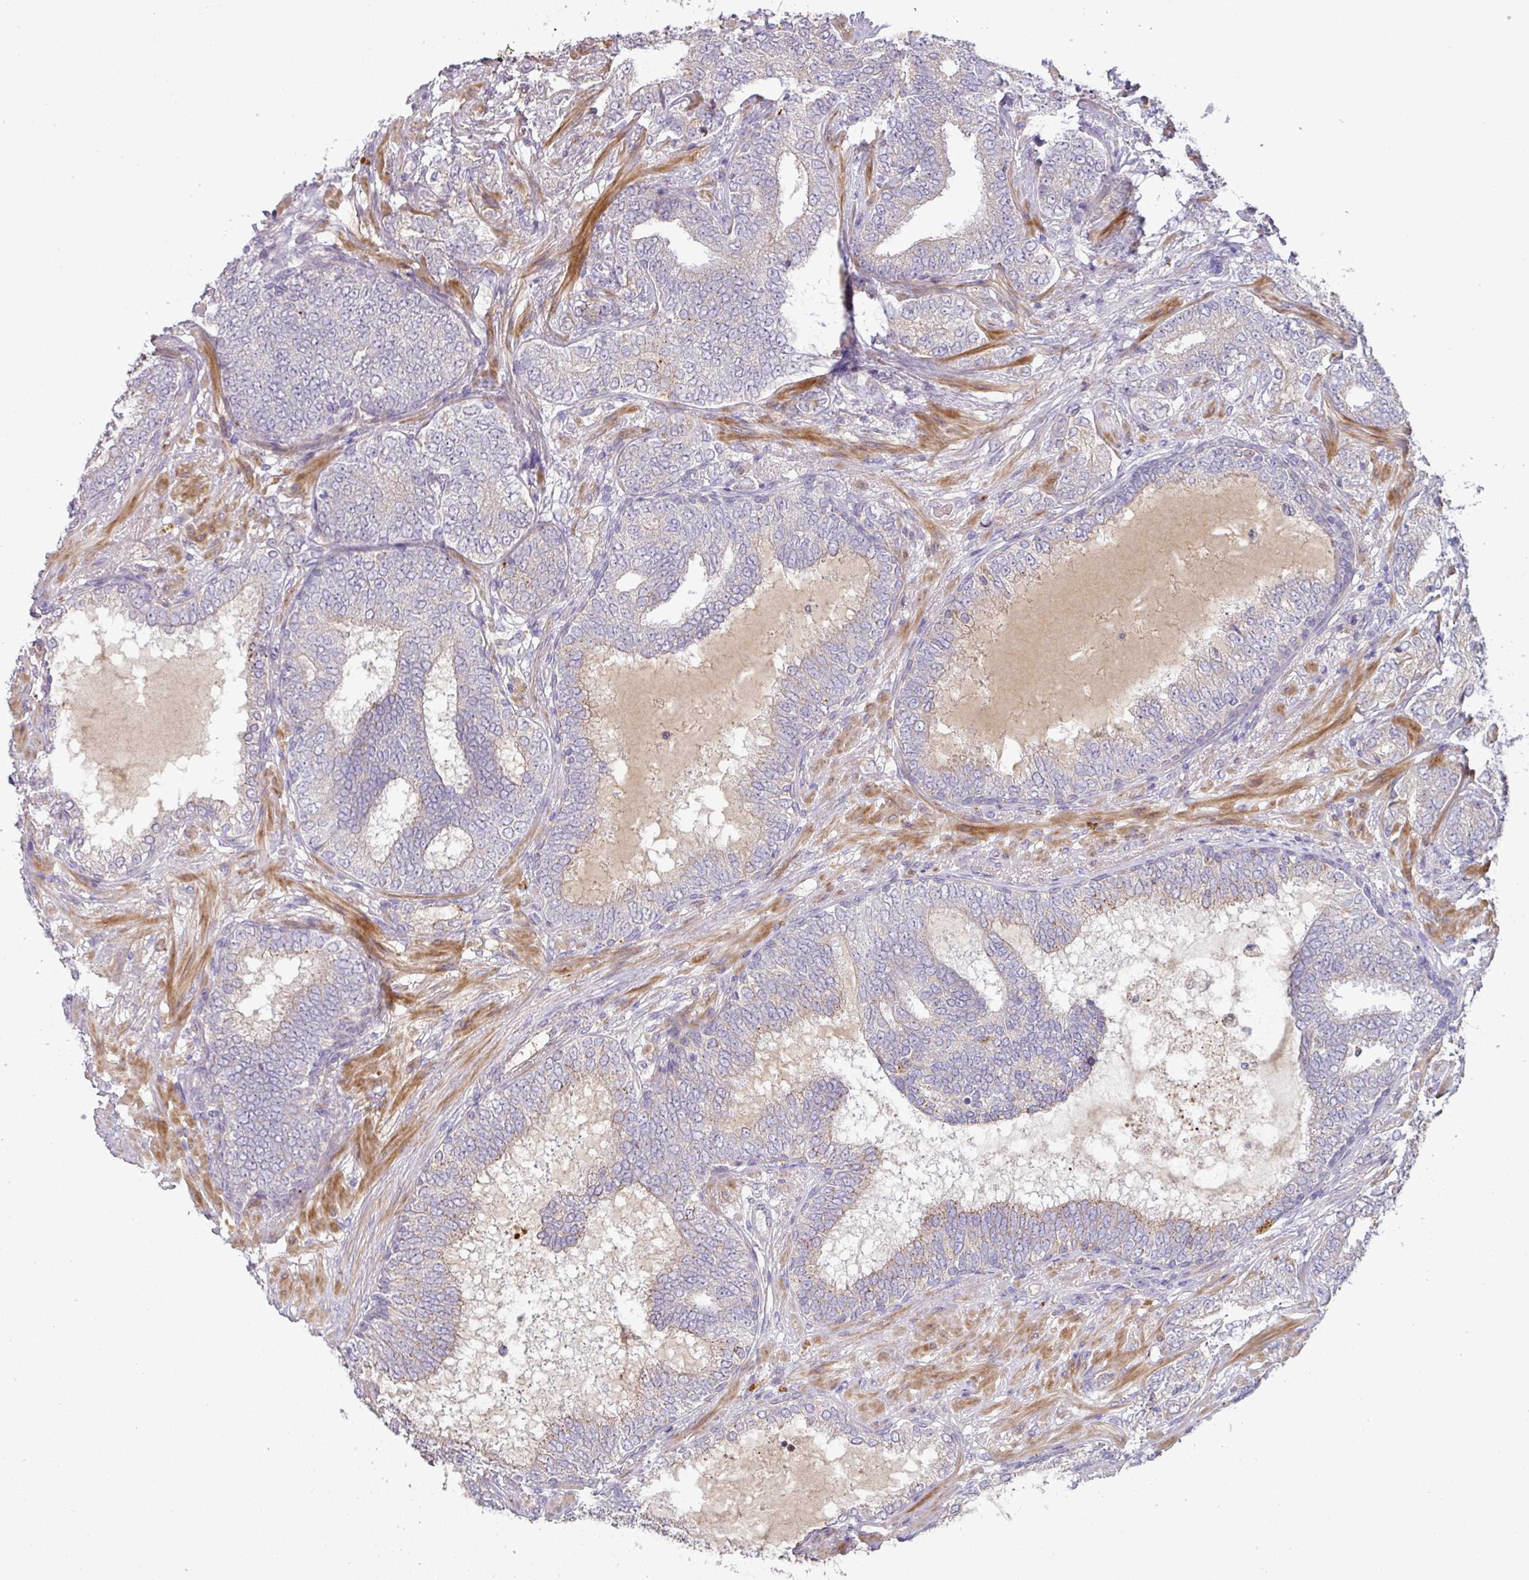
{"staining": {"intensity": "negative", "quantity": "none", "location": "none"}, "tissue": "prostate cancer", "cell_type": "Tumor cells", "image_type": "cancer", "snomed": [{"axis": "morphology", "description": "Adenocarcinoma, High grade"}, {"axis": "topography", "description": "Prostate"}], "caption": "Prostate cancer (adenocarcinoma (high-grade)) stained for a protein using immunohistochemistry shows no staining tumor cells.", "gene": "ZNF266", "patient": {"sex": "male", "age": 72}}